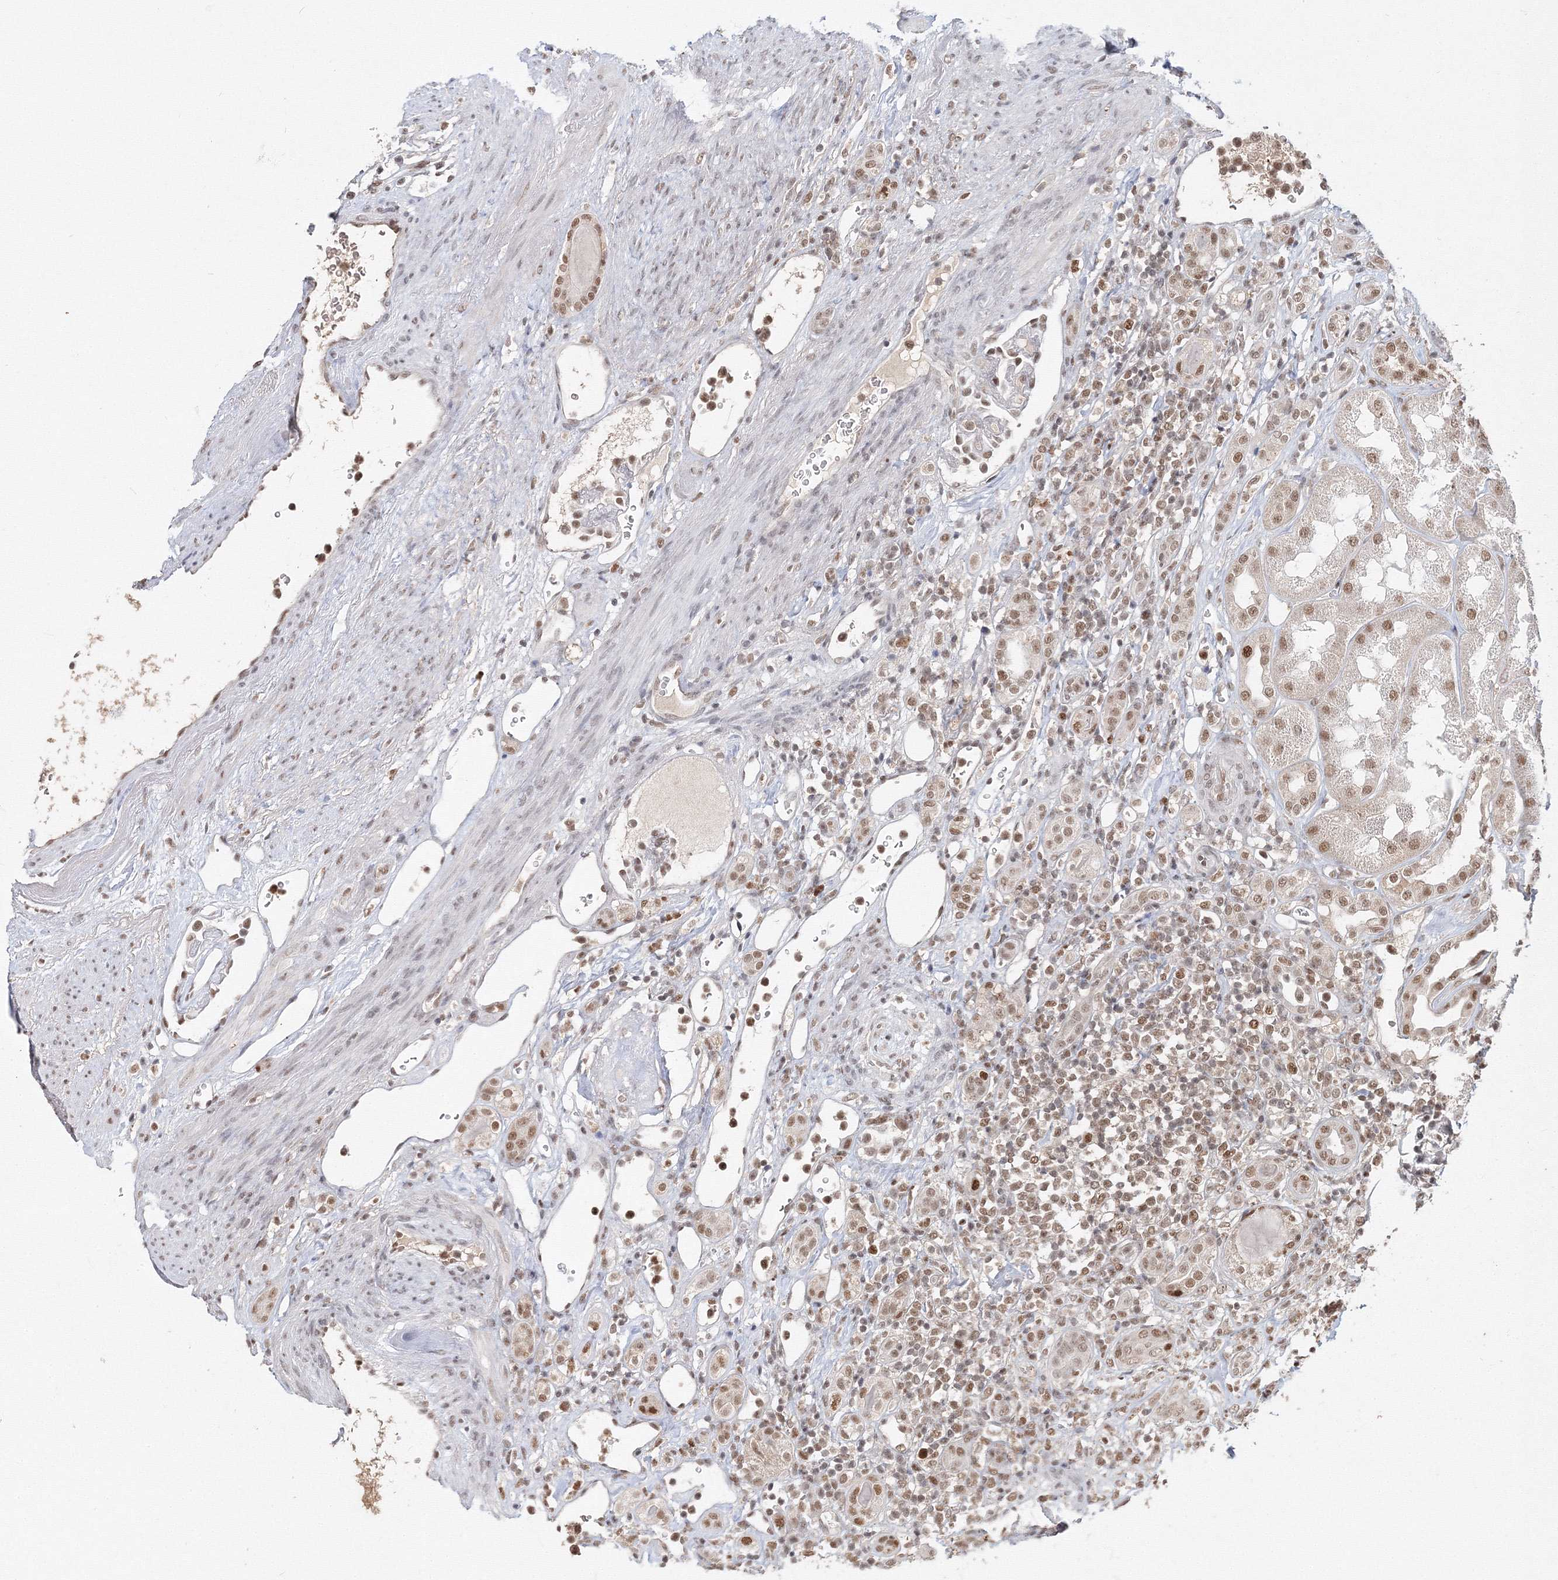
{"staining": {"intensity": "moderate", "quantity": ">75%", "location": "nuclear"}, "tissue": "renal cancer", "cell_type": "Tumor cells", "image_type": "cancer", "snomed": [{"axis": "morphology", "description": "Adenocarcinoma, NOS"}, {"axis": "topography", "description": "Kidney"}], "caption": "The image shows a brown stain indicating the presence of a protein in the nuclear of tumor cells in renal cancer (adenocarcinoma).", "gene": "IWS1", "patient": {"sex": "male", "age": 77}}